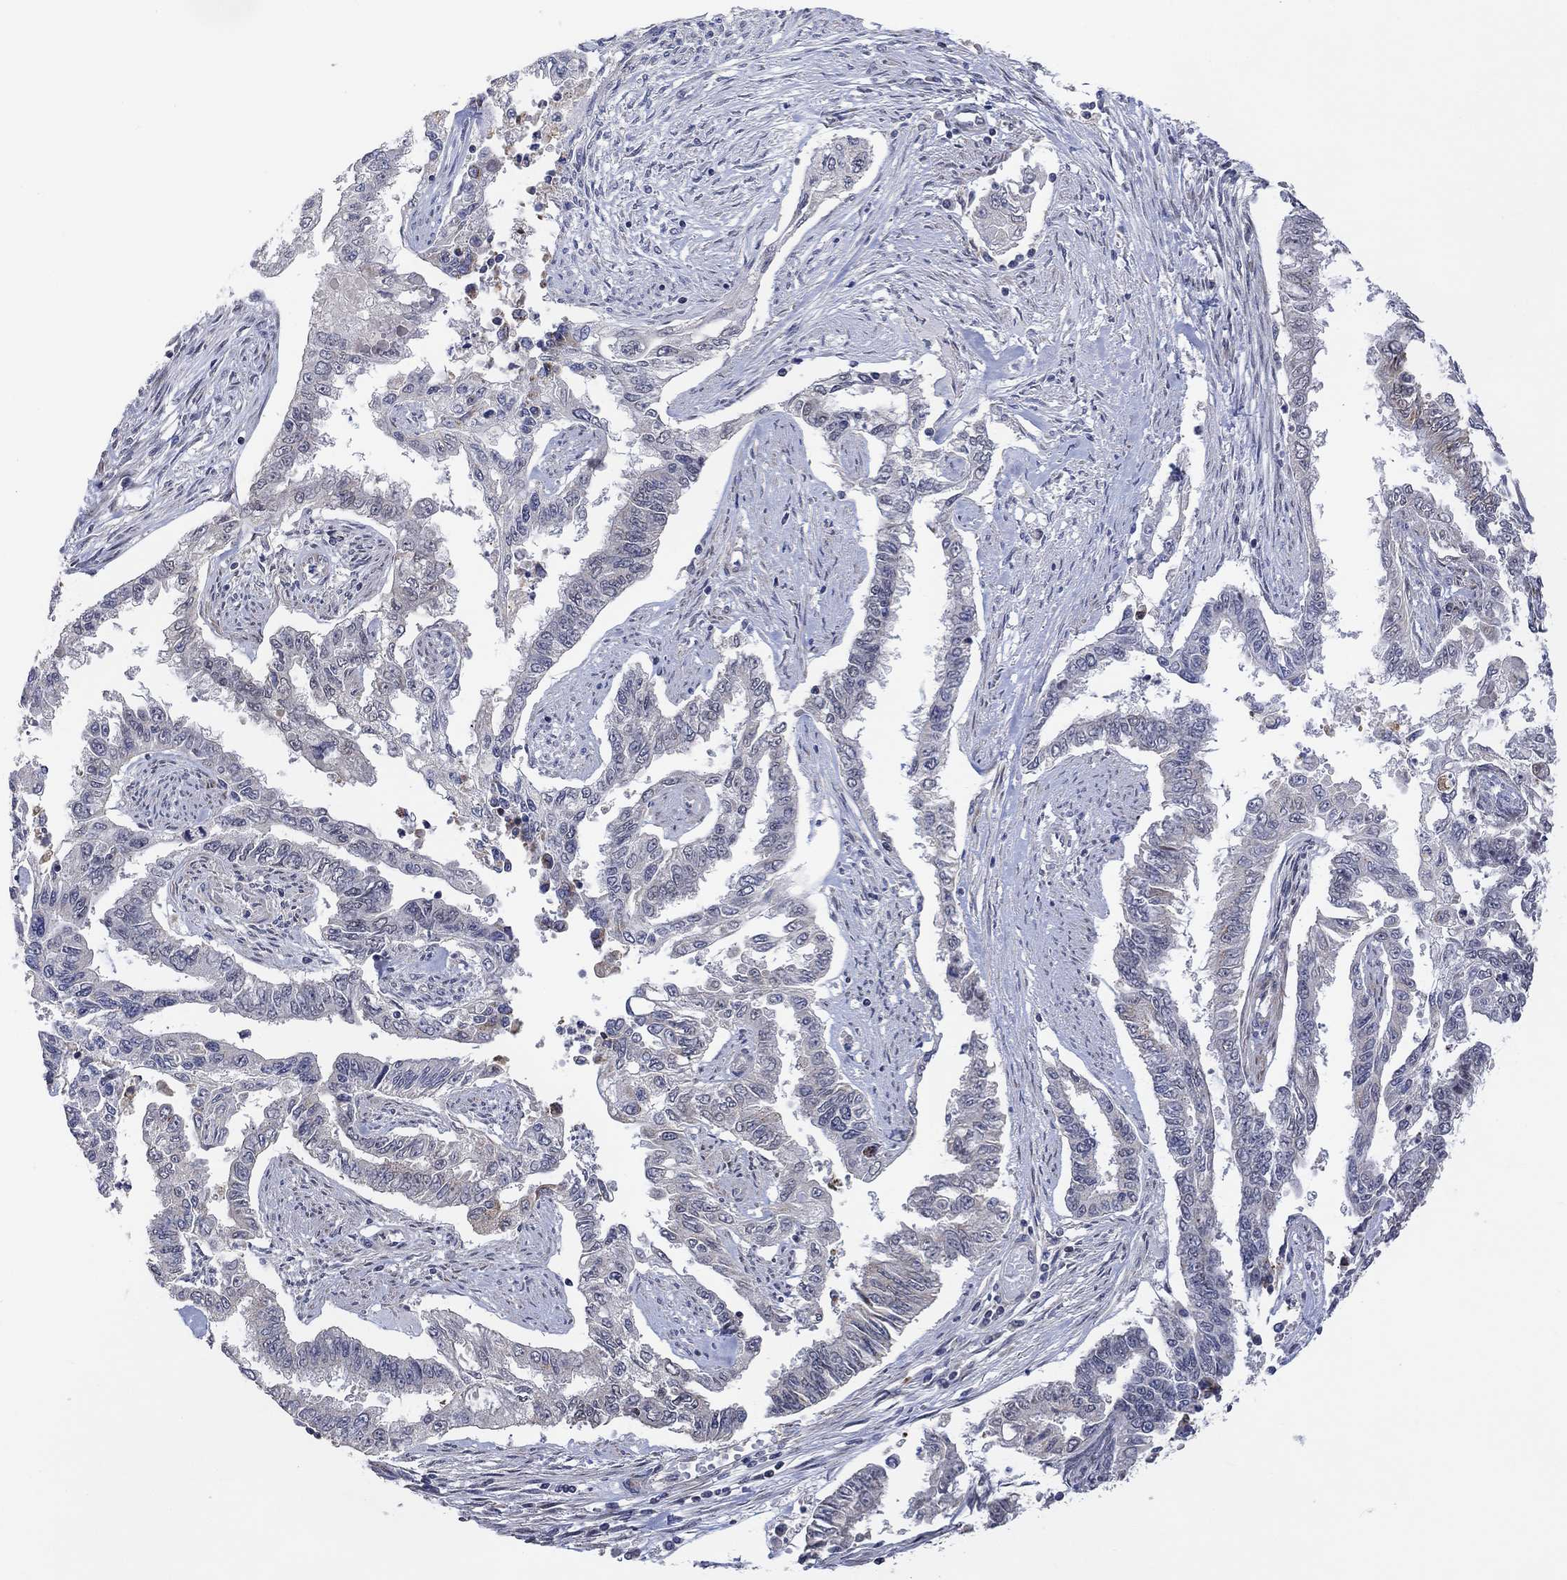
{"staining": {"intensity": "negative", "quantity": "none", "location": "none"}, "tissue": "endometrial cancer", "cell_type": "Tumor cells", "image_type": "cancer", "snomed": [{"axis": "morphology", "description": "Adenocarcinoma, NOS"}, {"axis": "topography", "description": "Uterus"}], "caption": "Tumor cells show no significant staining in endometrial cancer (adenocarcinoma). (DAB immunohistochemistry with hematoxylin counter stain).", "gene": "SLC48A1", "patient": {"sex": "female", "age": 59}}